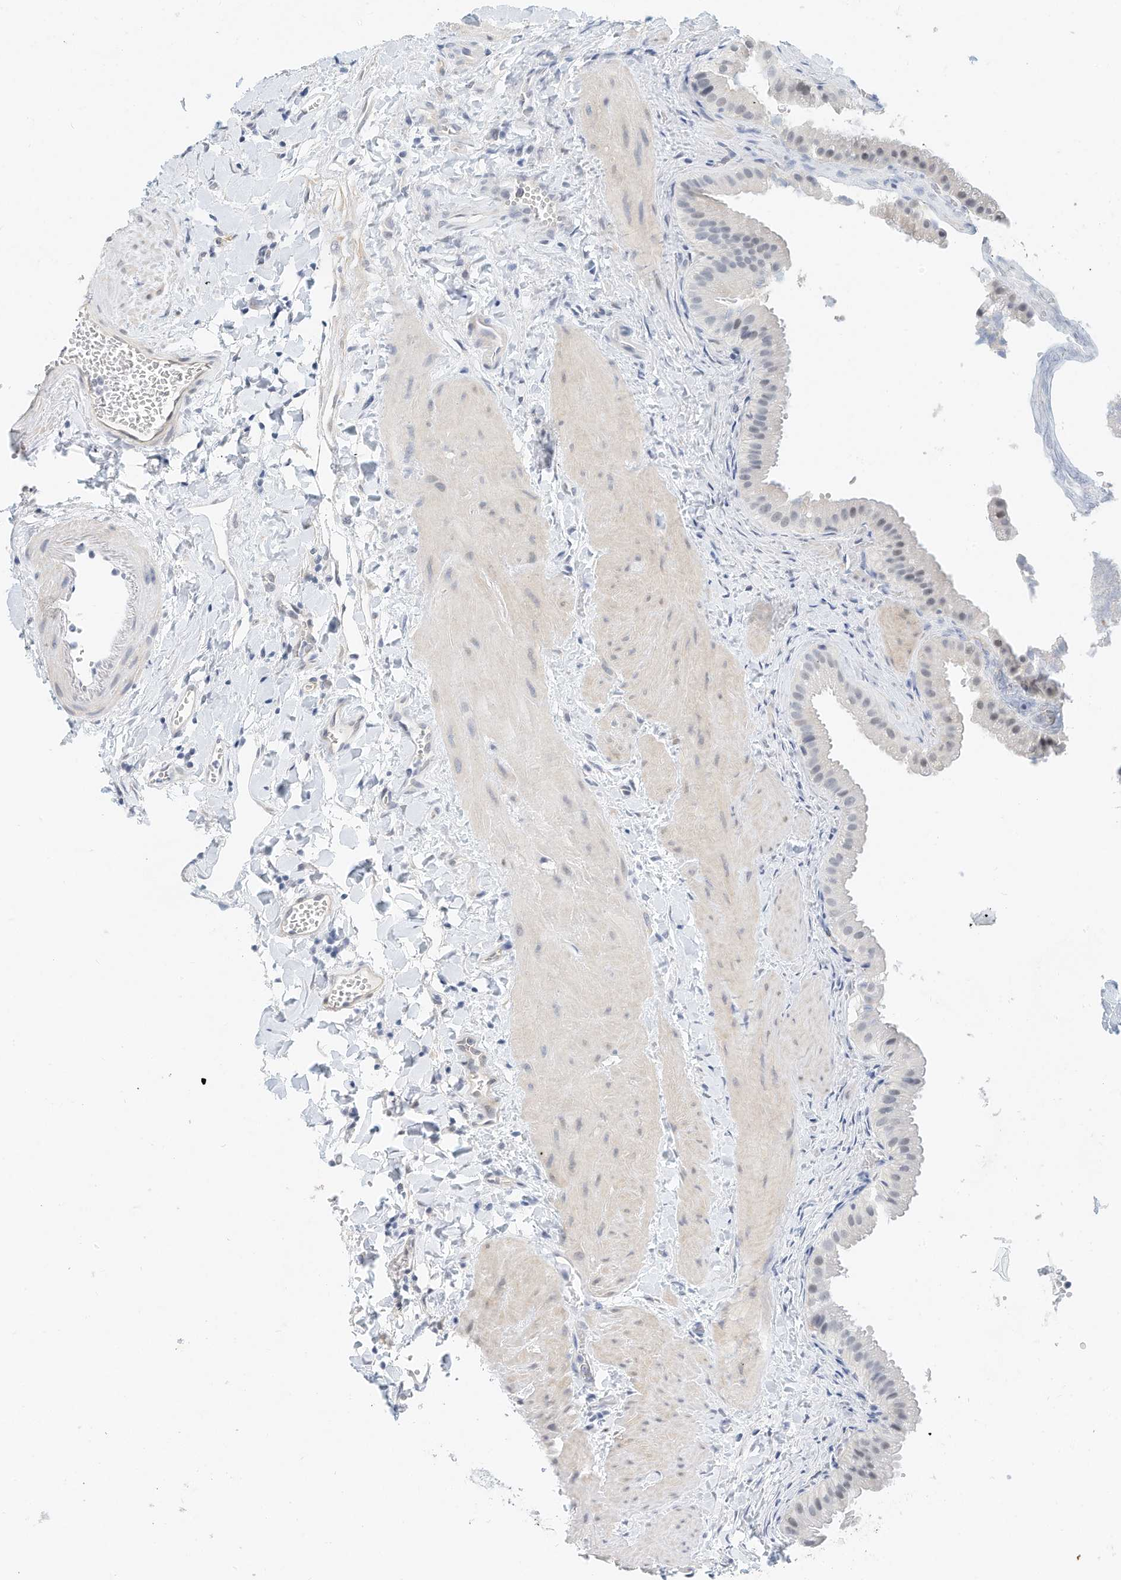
{"staining": {"intensity": "negative", "quantity": "none", "location": "none"}, "tissue": "gallbladder", "cell_type": "Glandular cells", "image_type": "normal", "snomed": [{"axis": "morphology", "description": "Normal tissue, NOS"}, {"axis": "topography", "description": "Gallbladder"}], "caption": "IHC of unremarkable gallbladder displays no positivity in glandular cells.", "gene": "ARHGAP28", "patient": {"sex": "male", "age": 55}}